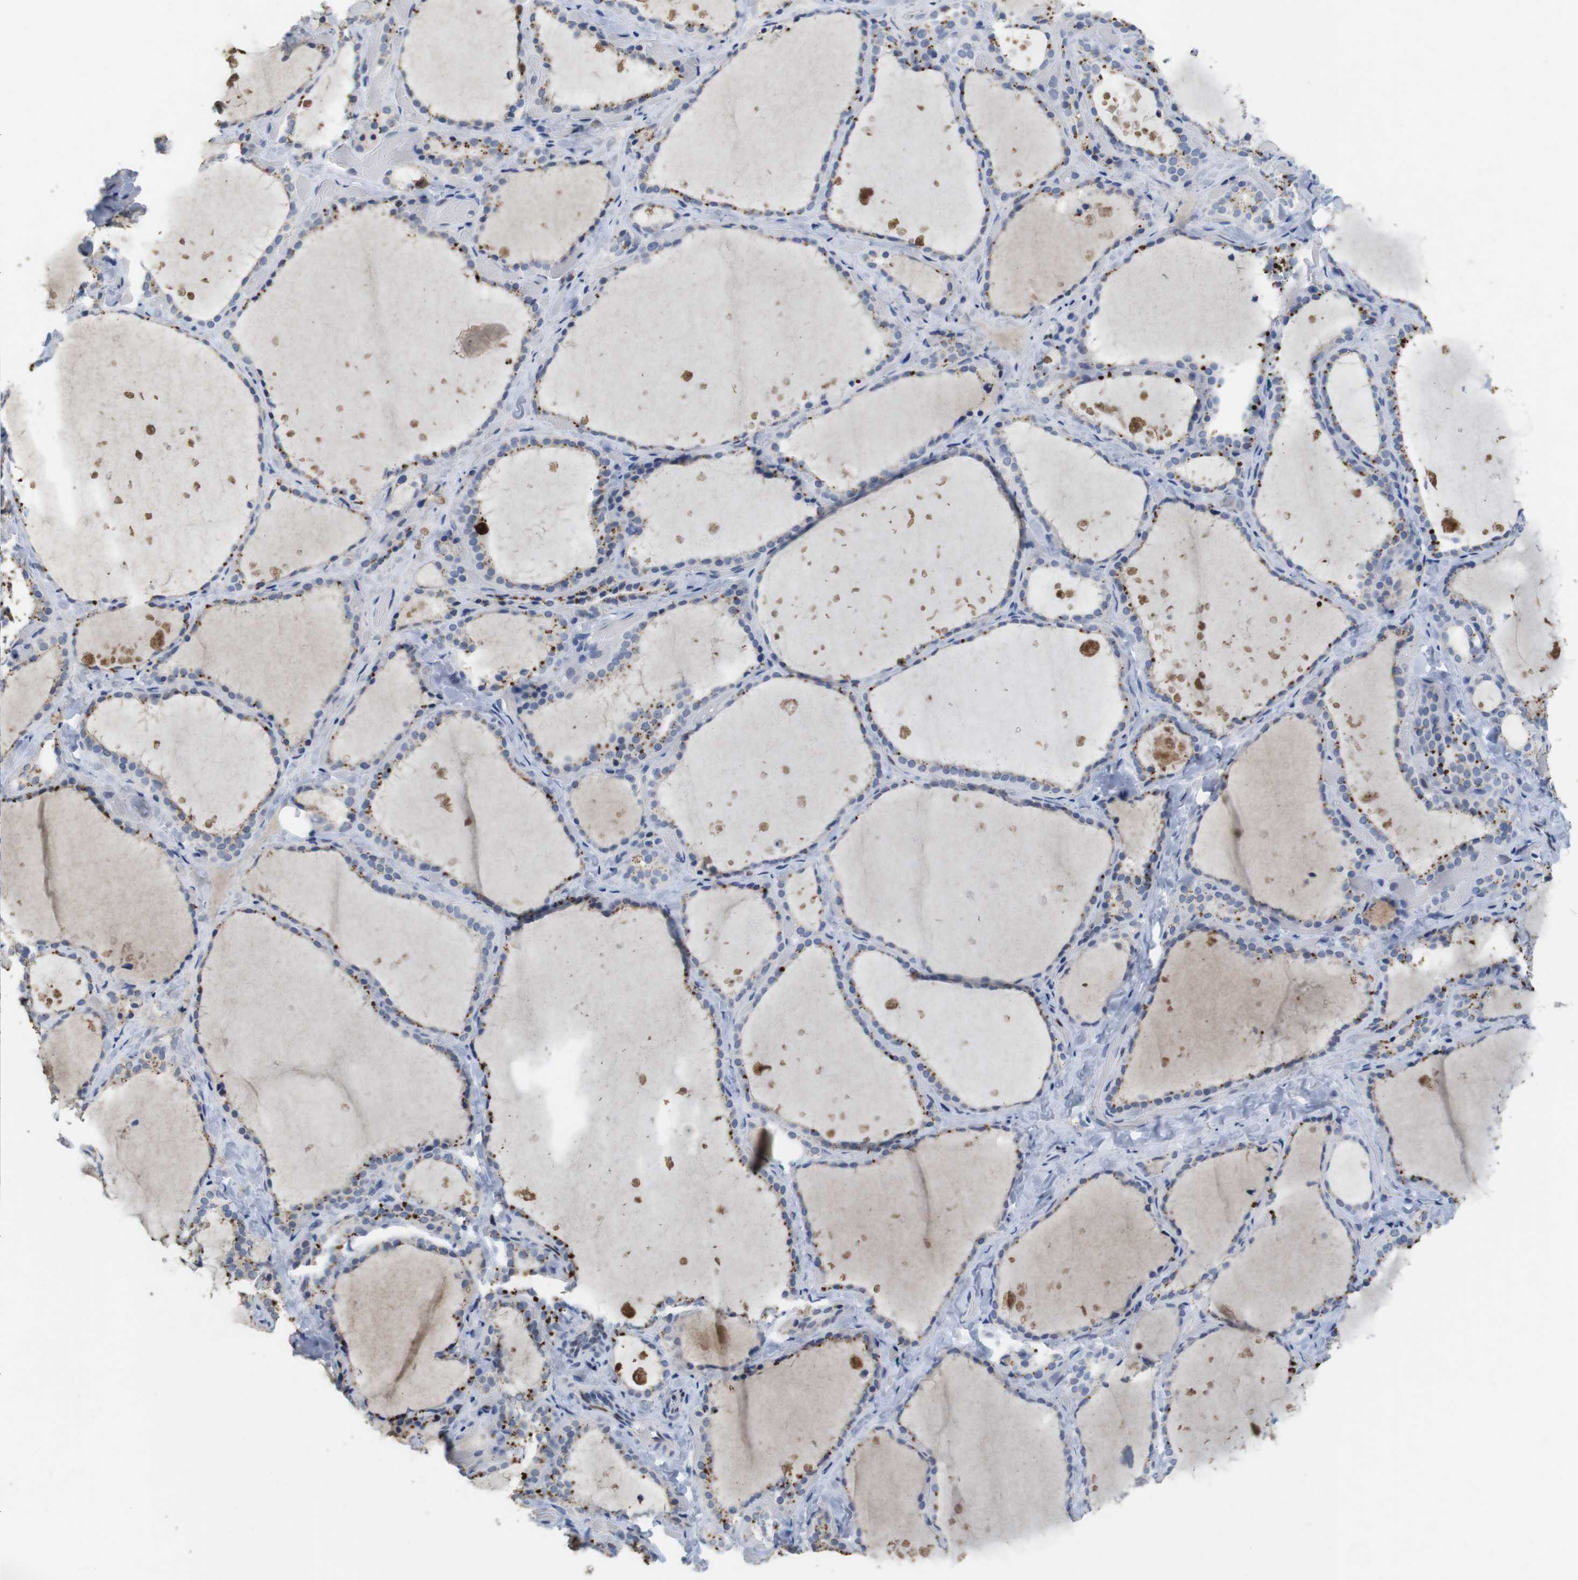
{"staining": {"intensity": "moderate", "quantity": ">75%", "location": "cytoplasmic/membranous"}, "tissue": "thyroid gland", "cell_type": "Glandular cells", "image_type": "normal", "snomed": [{"axis": "morphology", "description": "Normal tissue, NOS"}, {"axis": "topography", "description": "Thyroid gland"}], "caption": "The histopathology image exhibits a brown stain indicating the presence of a protein in the cytoplasmic/membranous of glandular cells in thyroid gland. The protein is shown in brown color, while the nuclei are stained blue.", "gene": "KPNA2", "patient": {"sex": "female", "age": 44}}